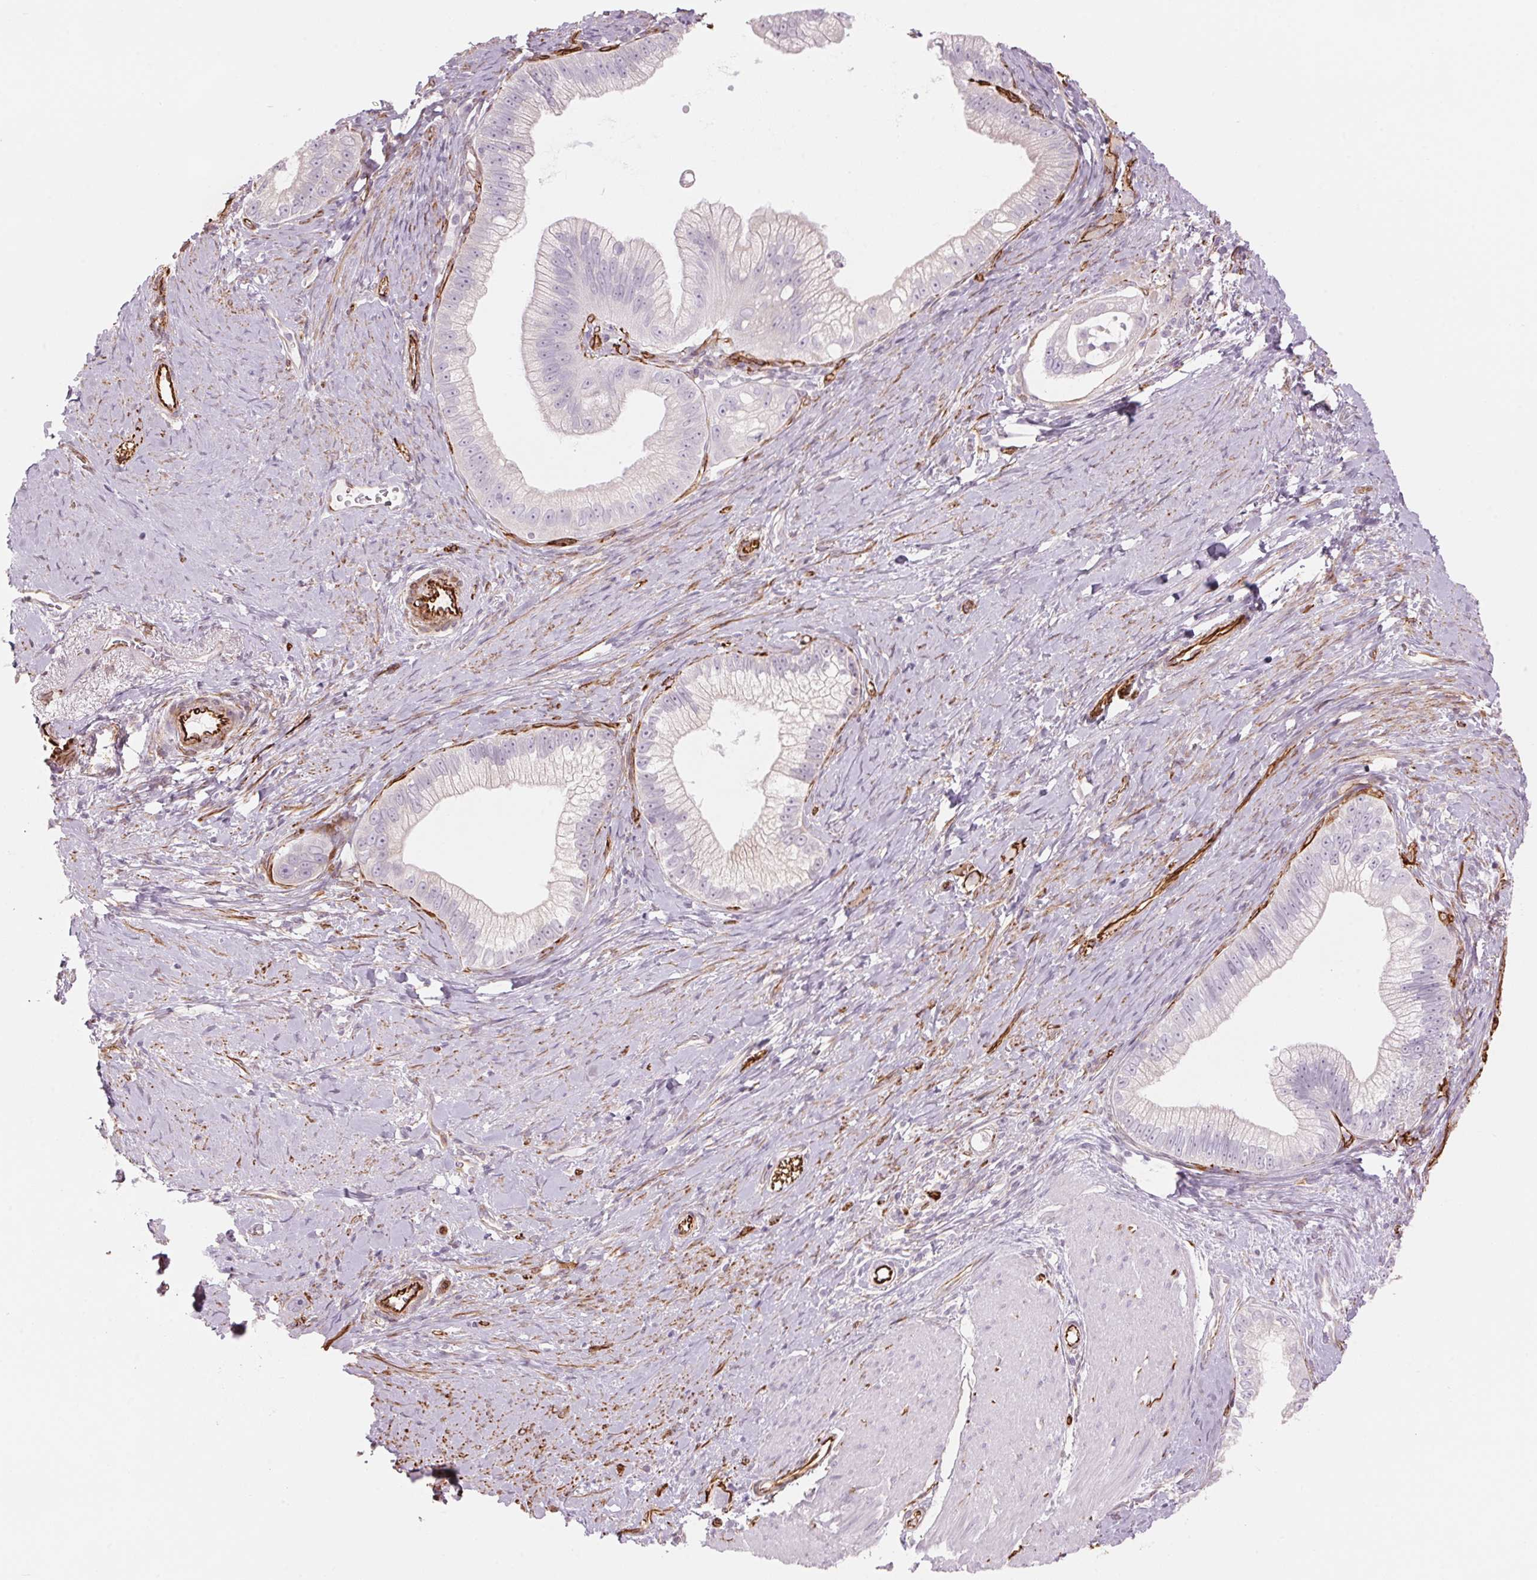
{"staining": {"intensity": "negative", "quantity": "none", "location": "none"}, "tissue": "pancreatic cancer", "cell_type": "Tumor cells", "image_type": "cancer", "snomed": [{"axis": "morphology", "description": "Adenocarcinoma, NOS"}, {"axis": "topography", "description": "Pancreas"}], "caption": "Pancreatic adenocarcinoma was stained to show a protein in brown. There is no significant expression in tumor cells. The staining is performed using DAB (3,3'-diaminobenzidine) brown chromogen with nuclei counter-stained in using hematoxylin.", "gene": "CLPS", "patient": {"sex": "male", "age": 70}}